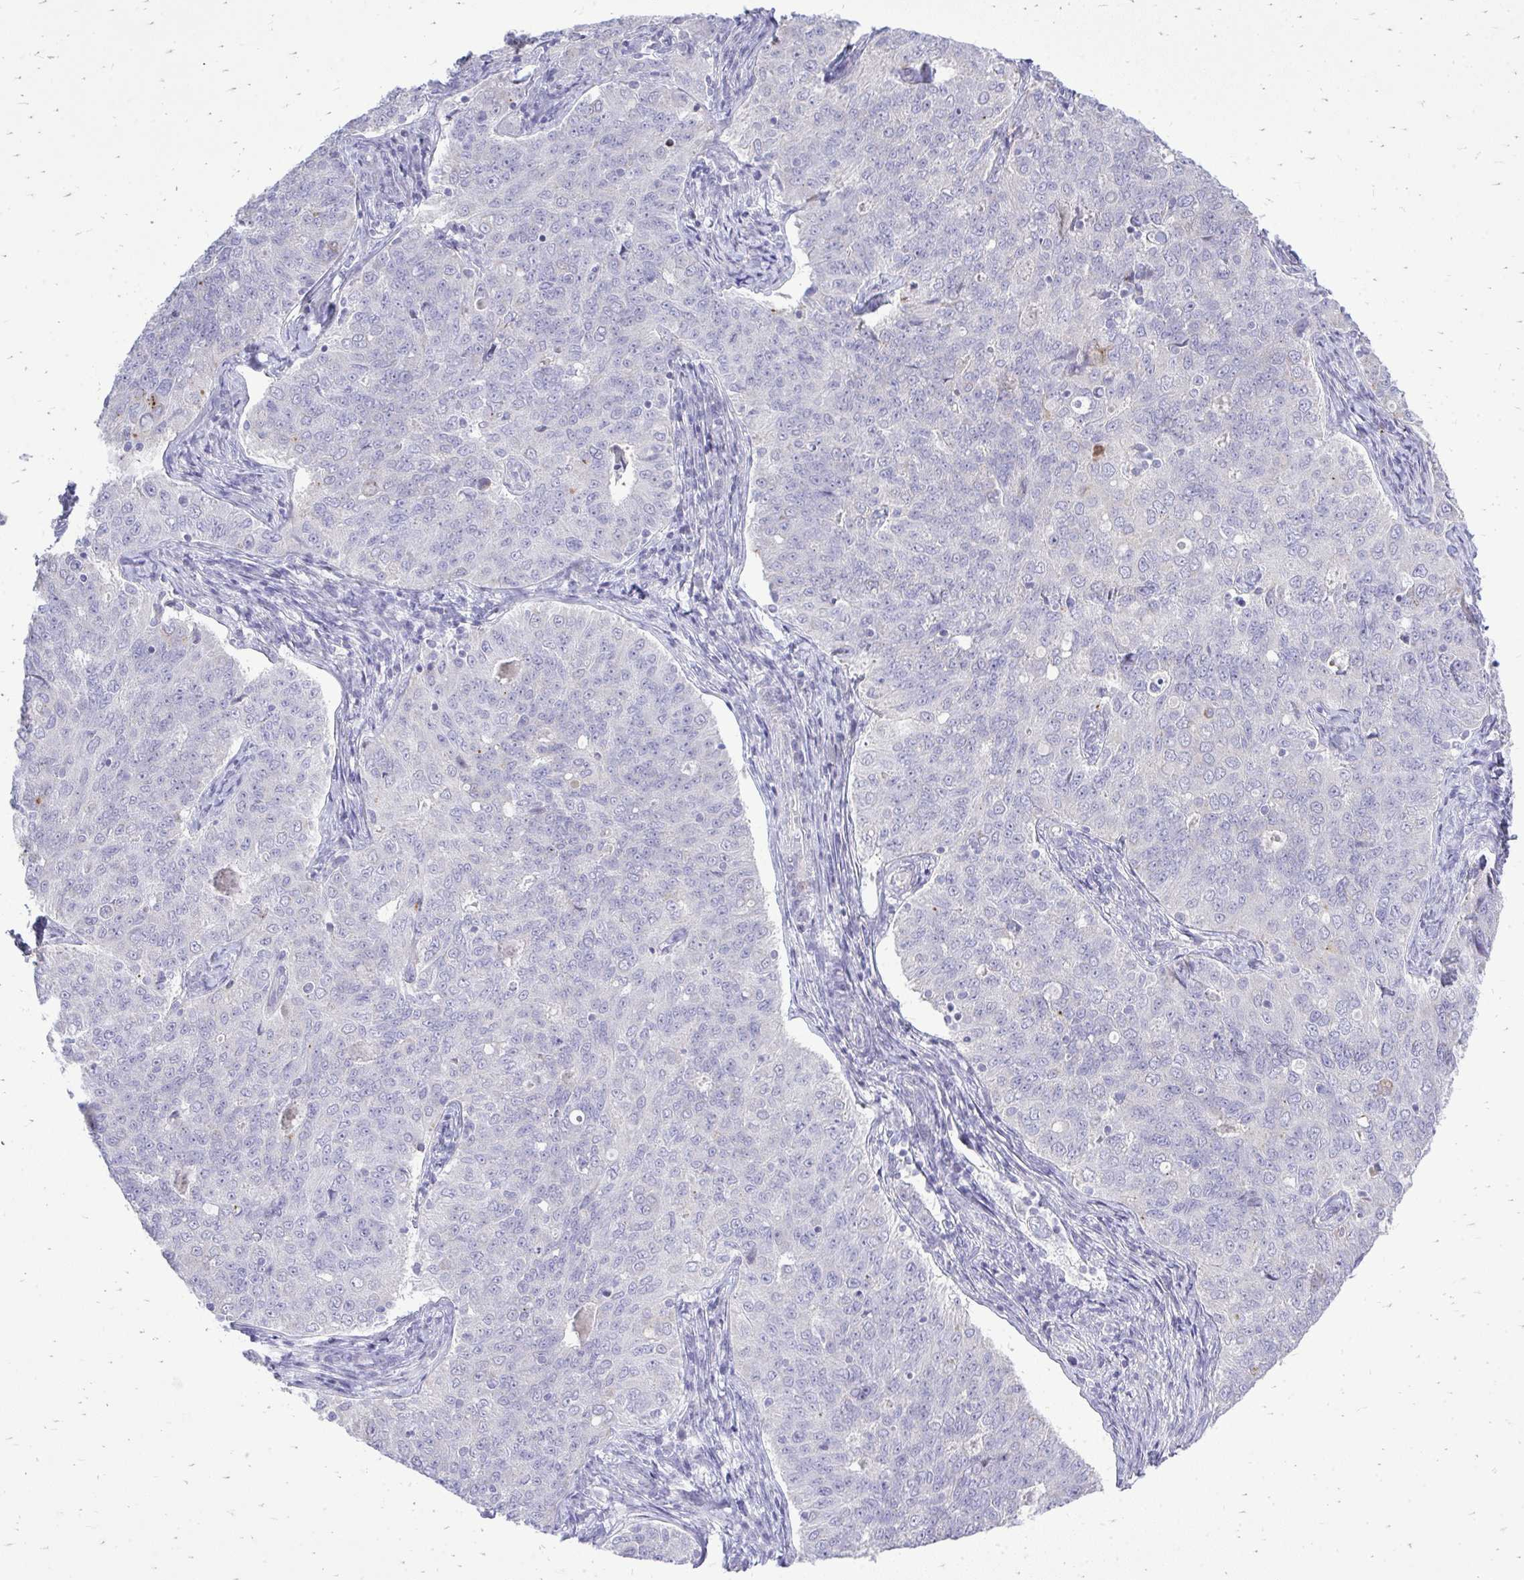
{"staining": {"intensity": "negative", "quantity": "none", "location": "none"}, "tissue": "endometrial cancer", "cell_type": "Tumor cells", "image_type": "cancer", "snomed": [{"axis": "morphology", "description": "Adenocarcinoma, NOS"}, {"axis": "topography", "description": "Endometrium"}], "caption": "The immunohistochemistry photomicrograph has no significant positivity in tumor cells of adenocarcinoma (endometrial) tissue. Nuclei are stained in blue.", "gene": "OR8D1", "patient": {"sex": "female", "age": 43}}